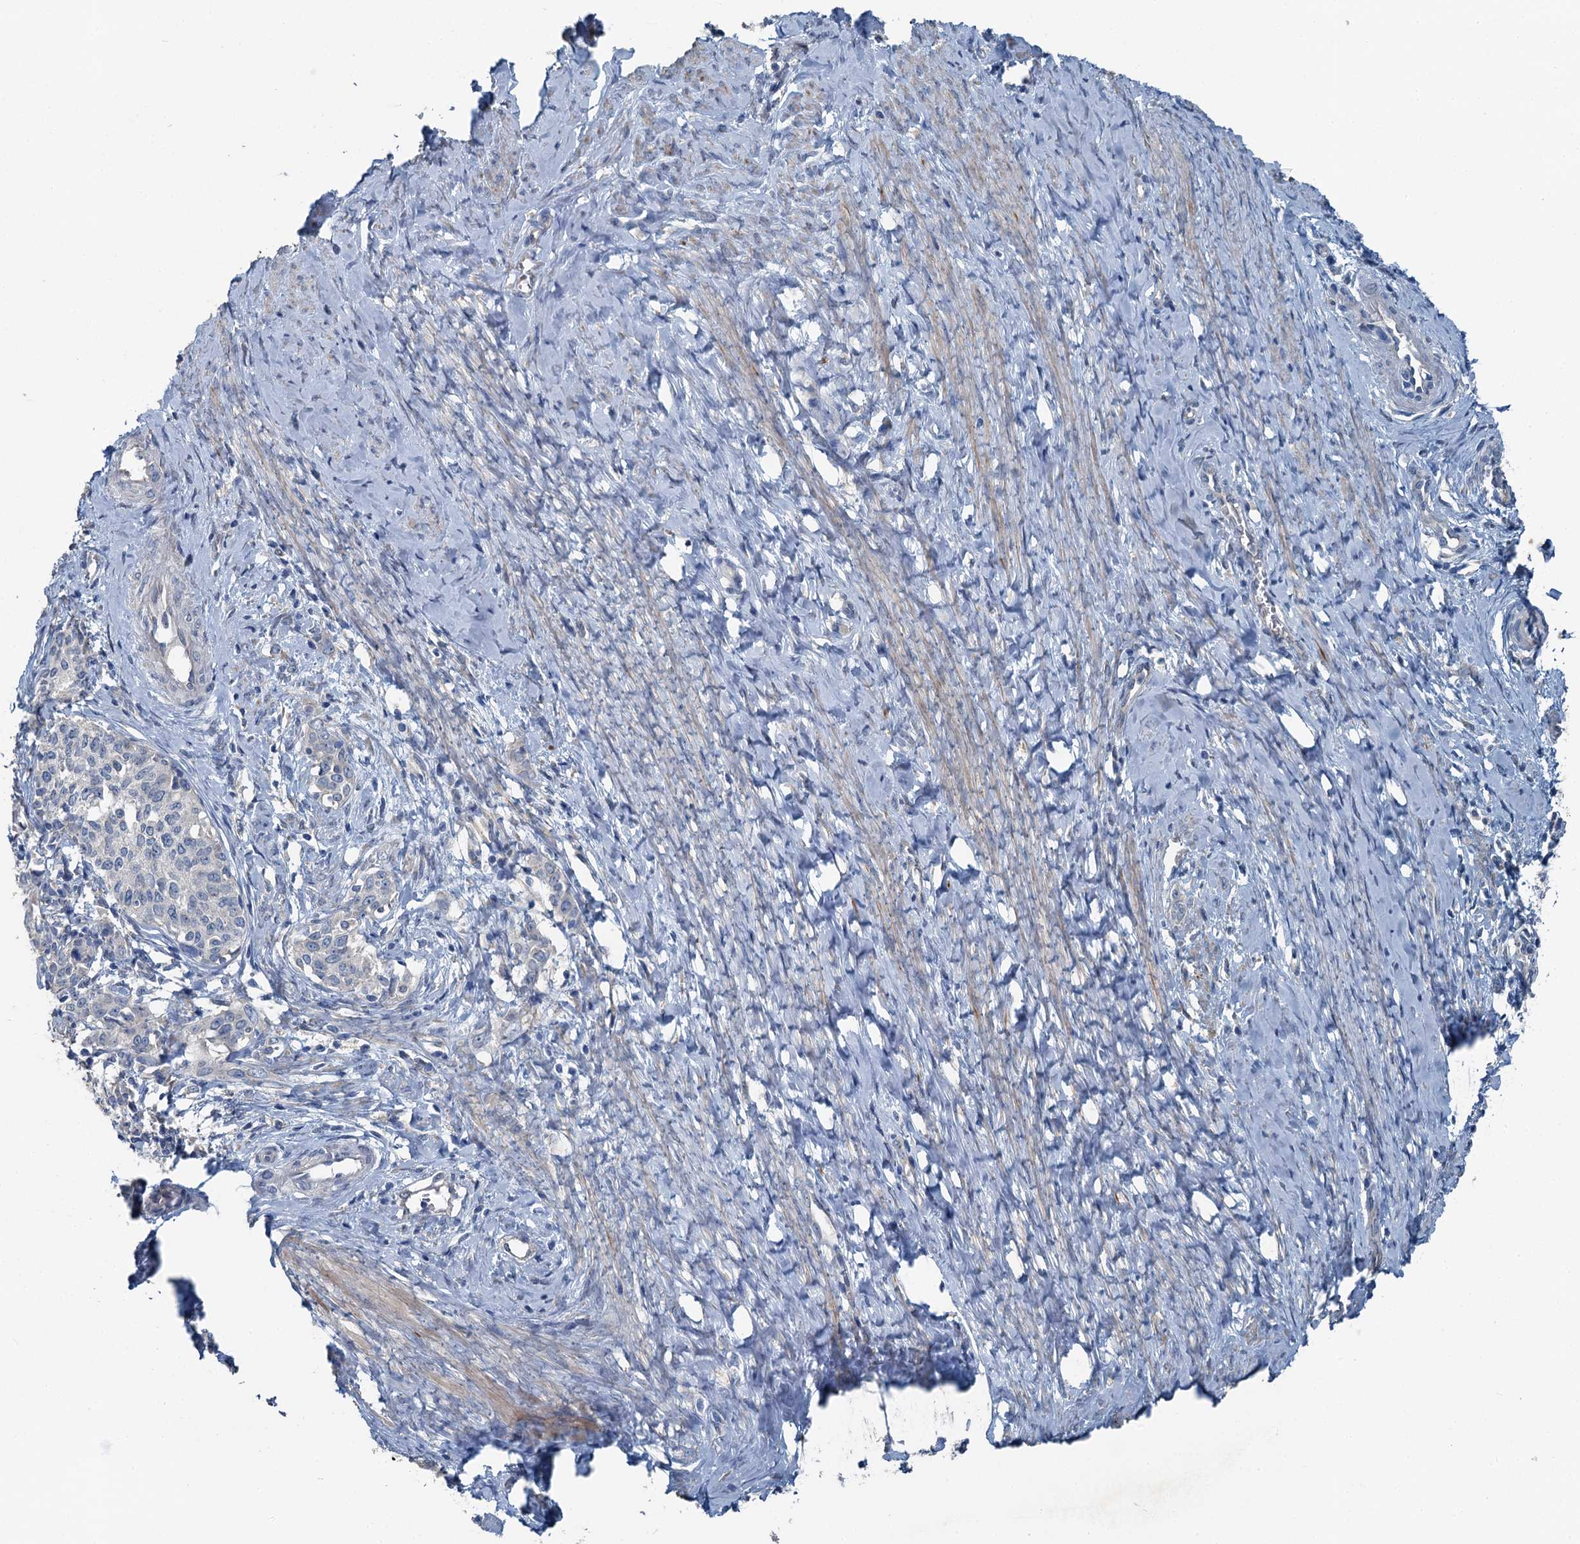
{"staining": {"intensity": "negative", "quantity": "none", "location": "none"}, "tissue": "cervical cancer", "cell_type": "Tumor cells", "image_type": "cancer", "snomed": [{"axis": "morphology", "description": "Squamous cell carcinoma, NOS"}, {"axis": "morphology", "description": "Adenocarcinoma, NOS"}, {"axis": "topography", "description": "Cervix"}], "caption": "This is an immunohistochemistry (IHC) histopathology image of human squamous cell carcinoma (cervical). There is no expression in tumor cells.", "gene": "C6orf120", "patient": {"sex": "female", "age": 52}}